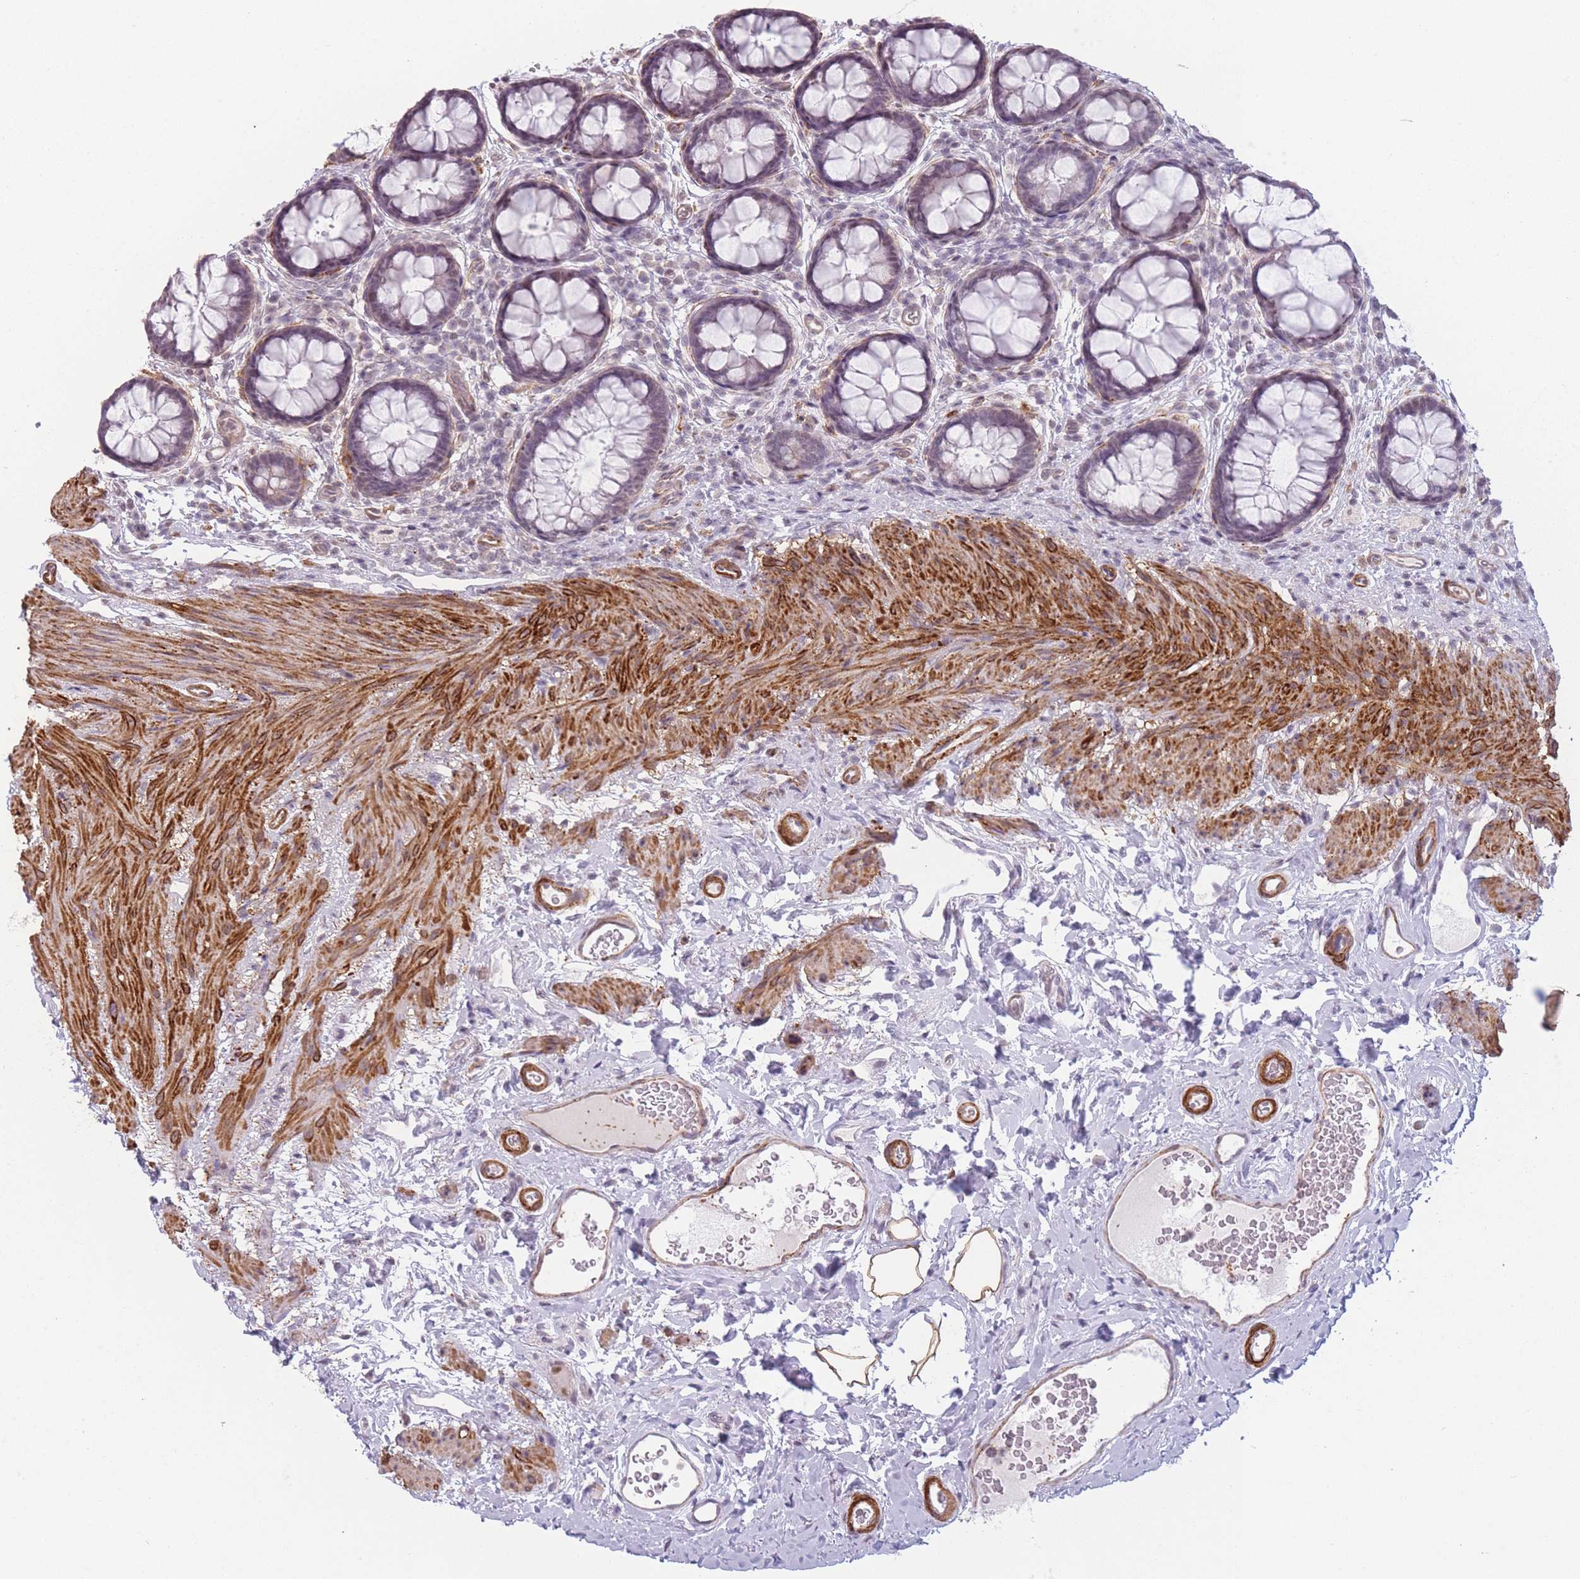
{"staining": {"intensity": "negative", "quantity": "none", "location": "none"}, "tissue": "rectum", "cell_type": "Glandular cells", "image_type": "normal", "snomed": [{"axis": "morphology", "description": "Normal tissue, NOS"}, {"axis": "topography", "description": "Rectum"}, {"axis": "topography", "description": "Peripheral nerve tissue"}], "caption": "Immunohistochemistry (IHC) image of benign rectum: human rectum stained with DAB (3,3'-diaminobenzidine) shows no significant protein staining in glandular cells. (IHC, brightfield microscopy, high magnification).", "gene": "SIN3B", "patient": {"sex": "female", "age": 69}}